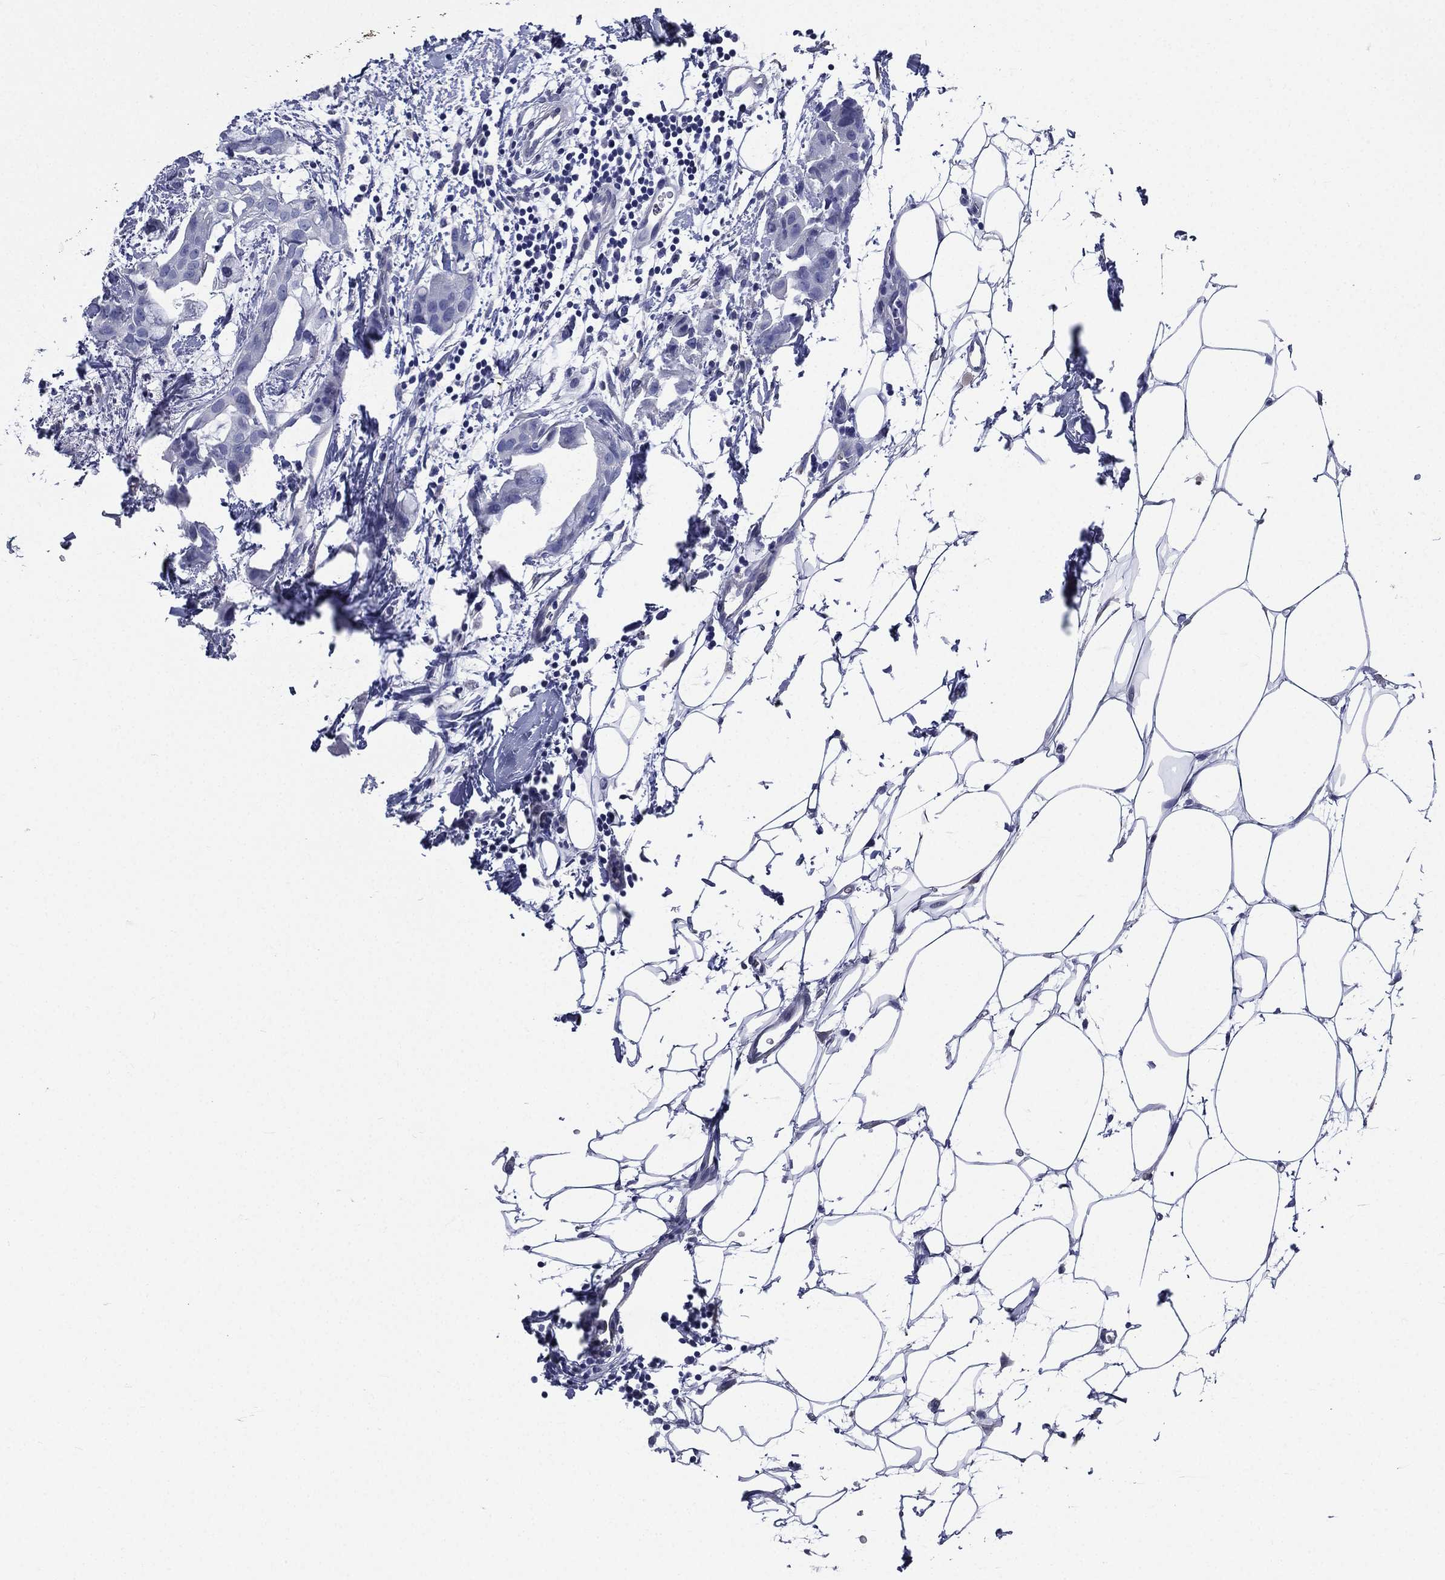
{"staining": {"intensity": "negative", "quantity": "none", "location": "none"}, "tissue": "breast cancer", "cell_type": "Tumor cells", "image_type": "cancer", "snomed": [{"axis": "morphology", "description": "Normal tissue, NOS"}, {"axis": "morphology", "description": "Duct carcinoma"}, {"axis": "topography", "description": "Breast"}], "caption": "Immunohistochemical staining of intraductal carcinoma (breast) displays no significant expression in tumor cells. (Stains: DAB (3,3'-diaminobenzidine) immunohistochemistry with hematoxylin counter stain, Microscopy: brightfield microscopy at high magnification).", "gene": "DPYS", "patient": {"sex": "female", "age": 40}}